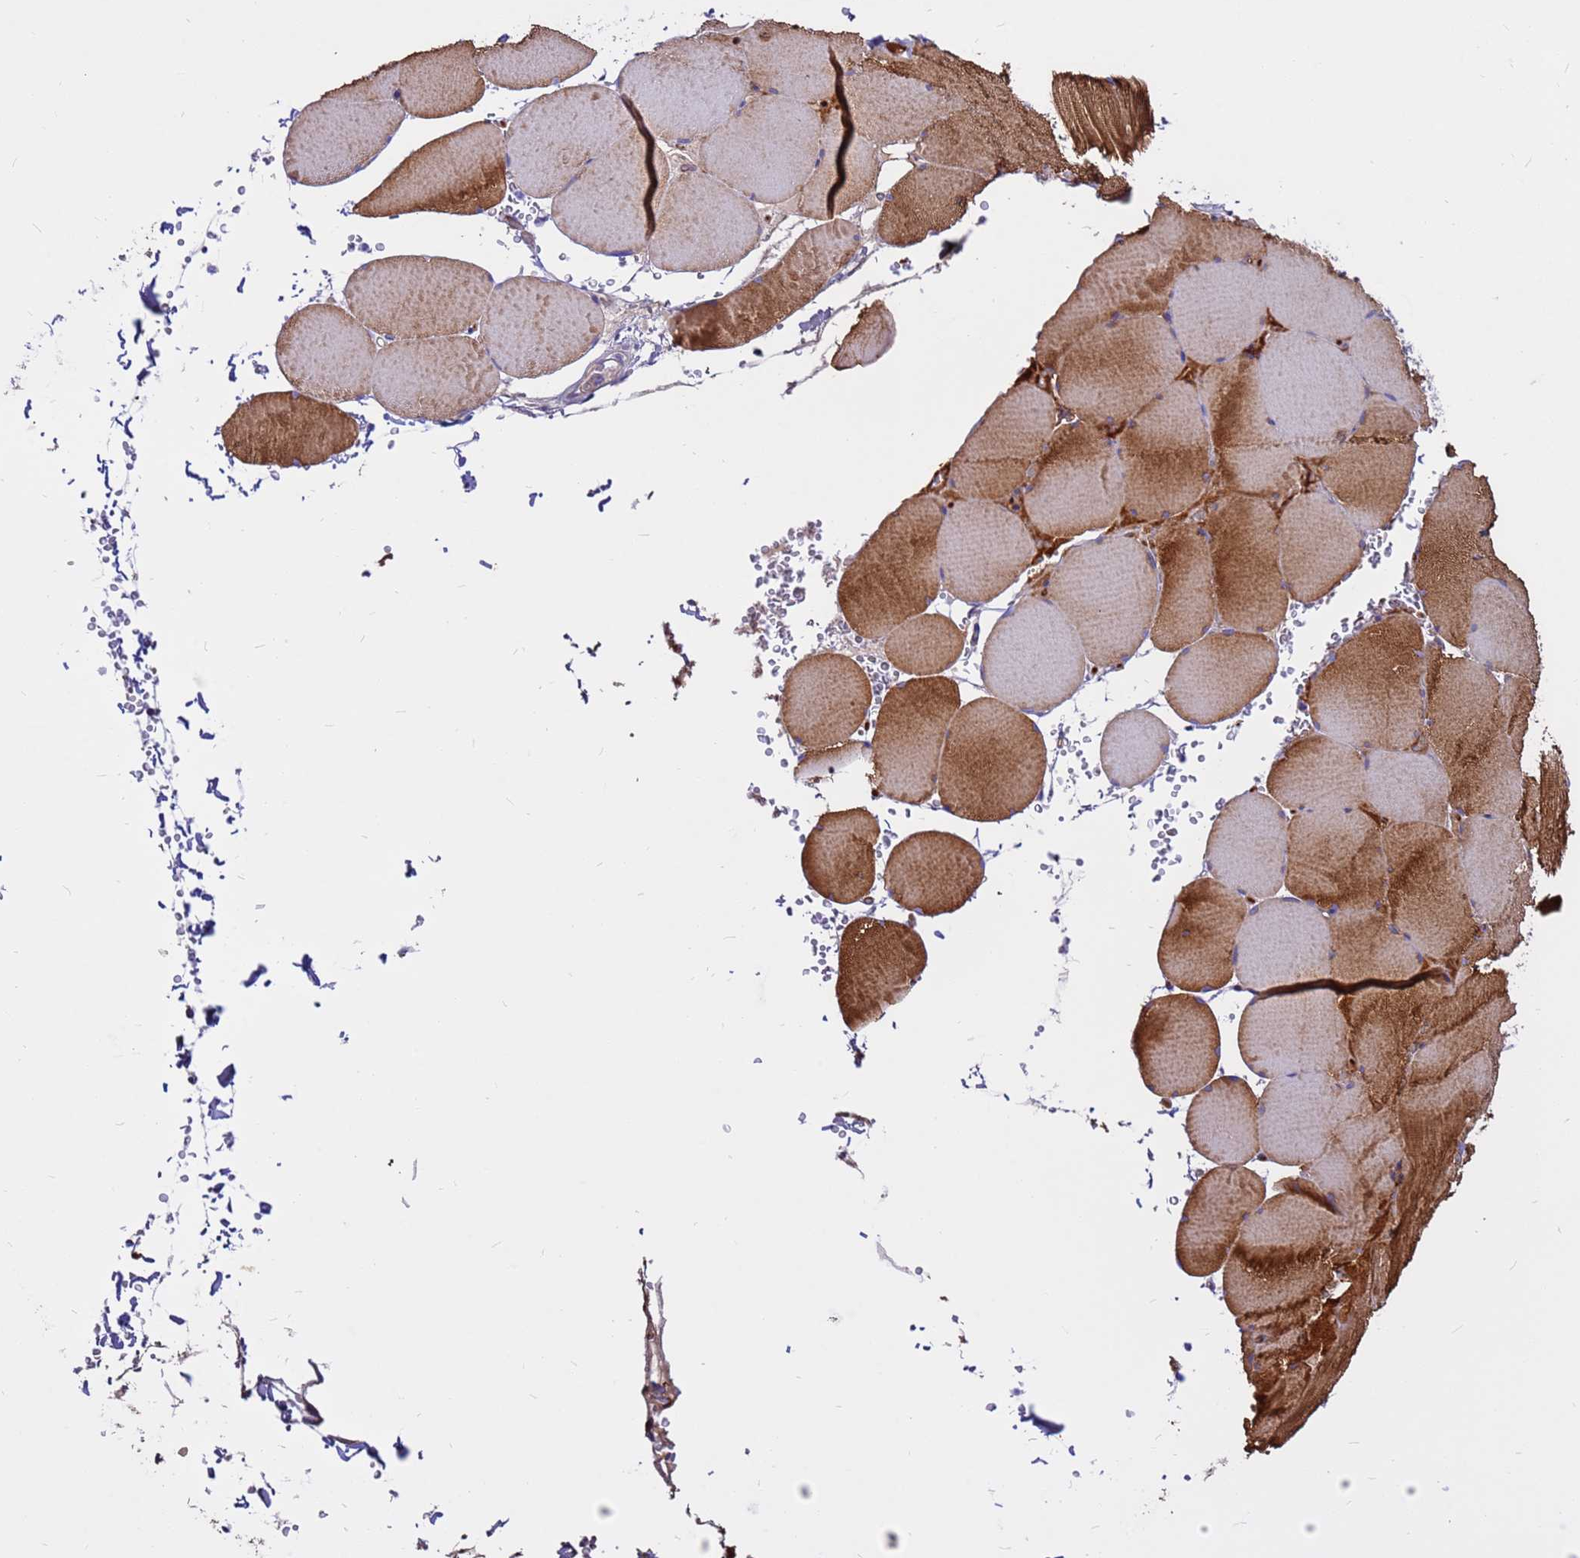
{"staining": {"intensity": "strong", "quantity": "<25%", "location": "cytoplasmic/membranous"}, "tissue": "skeletal muscle", "cell_type": "Myocytes", "image_type": "normal", "snomed": [{"axis": "morphology", "description": "Normal tissue, NOS"}, {"axis": "topography", "description": "Skeletal muscle"}, {"axis": "topography", "description": "Head-Neck"}], "caption": "Protein staining of normal skeletal muscle reveals strong cytoplasmic/membranous expression in about <25% of myocytes.", "gene": "CRHBP", "patient": {"sex": "male", "age": 66}}